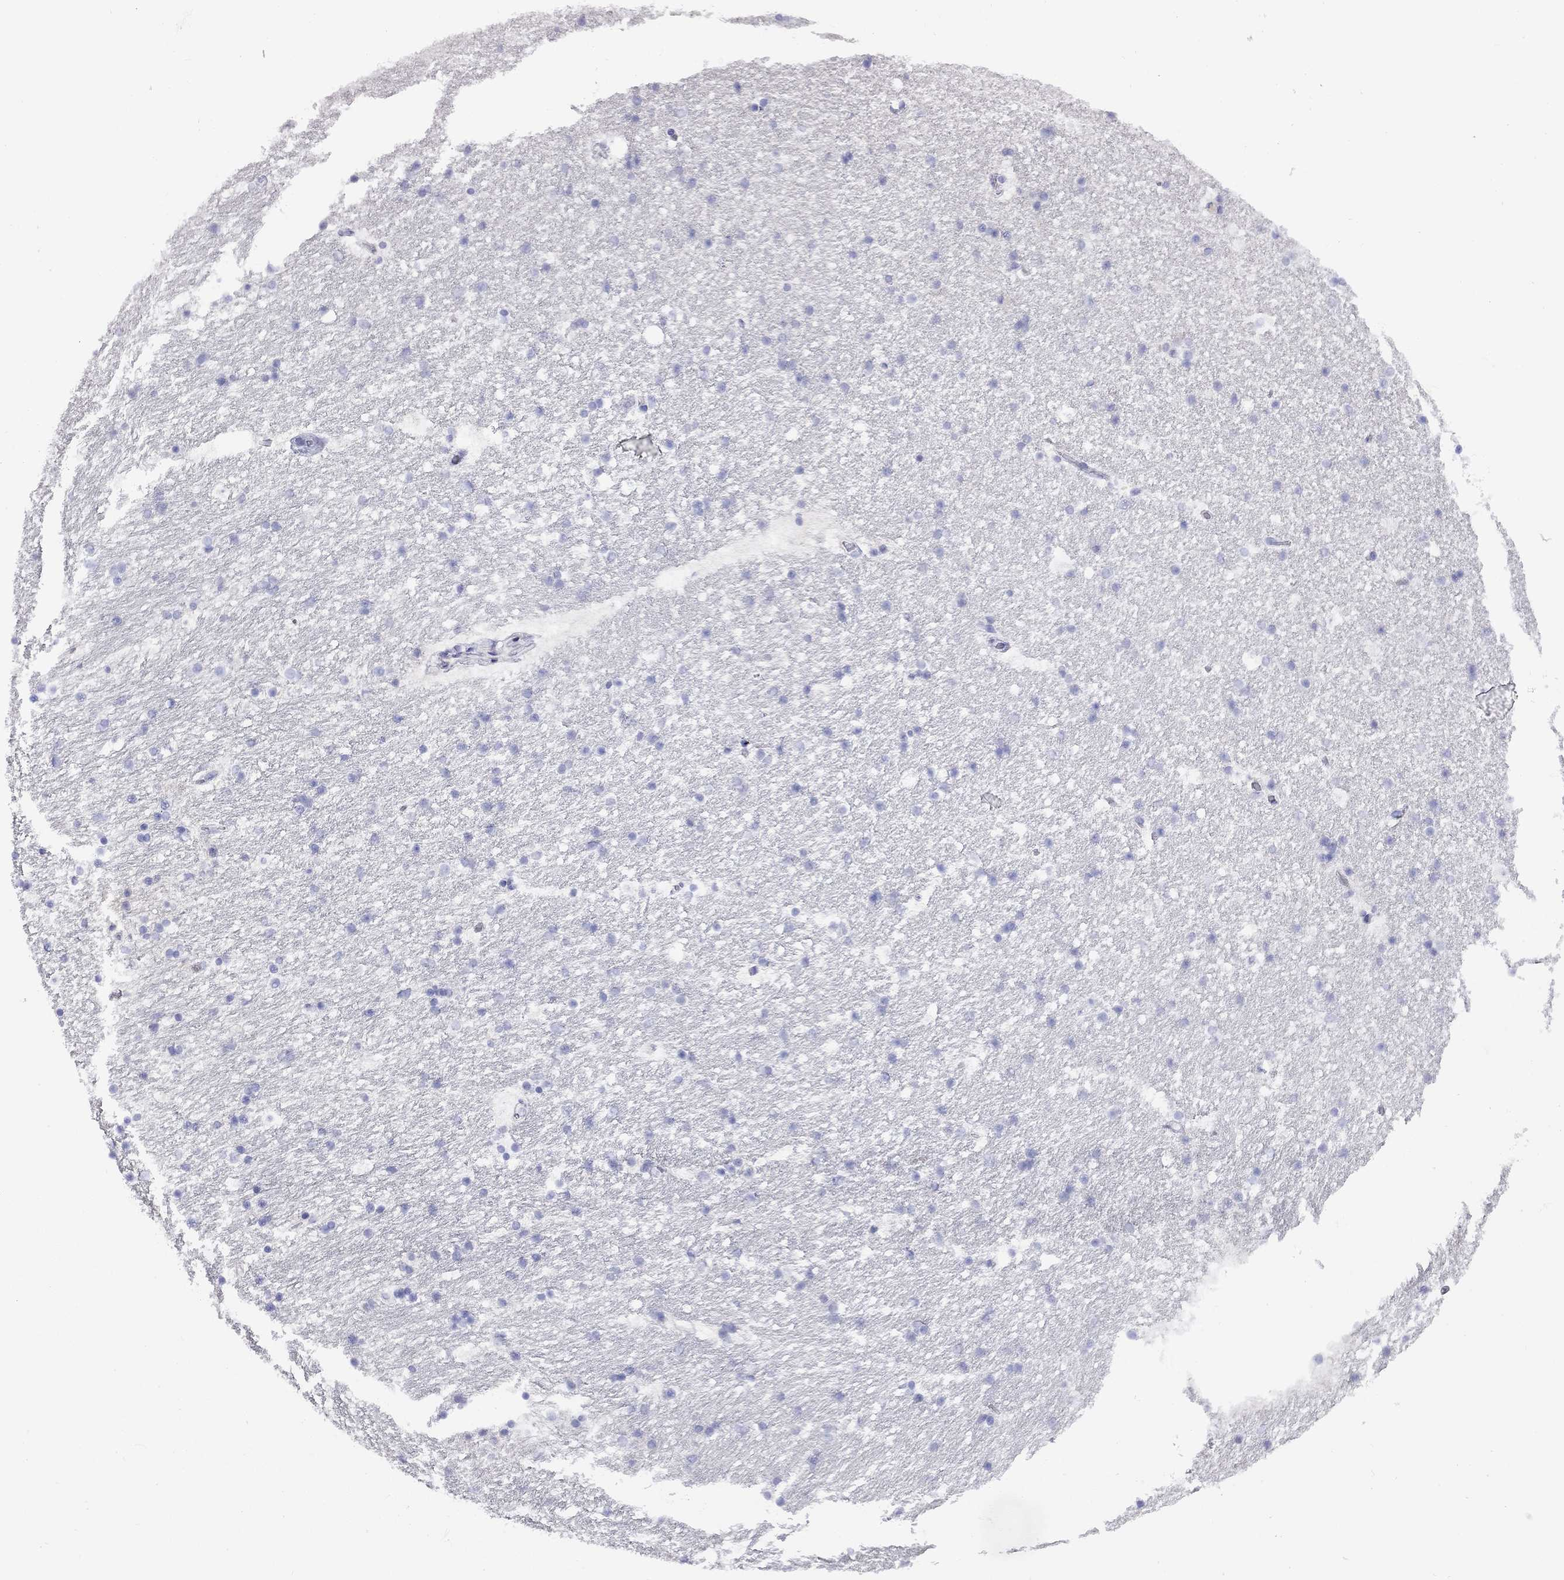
{"staining": {"intensity": "negative", "quantity": "none", "location": "none"}, "tissue": "hippocampus", "cell_type": "Glial cells", "image_type": "normal", "snomed": [{"axis": "morphology", "description": "Normal tissue, NOS"}, {"axis": "topography", "description": "Hippocampus"}], "caption": "An immunohistochemistry image of unremarkable hippocampus is shown. There is no staining in glial cells of hippocampus. (Brightfield microscopy of DAB immunohistochemistry (IHC) at high magnification).", "gene": "GNAT3", "patient": {"sex": "male", "age": 51}}